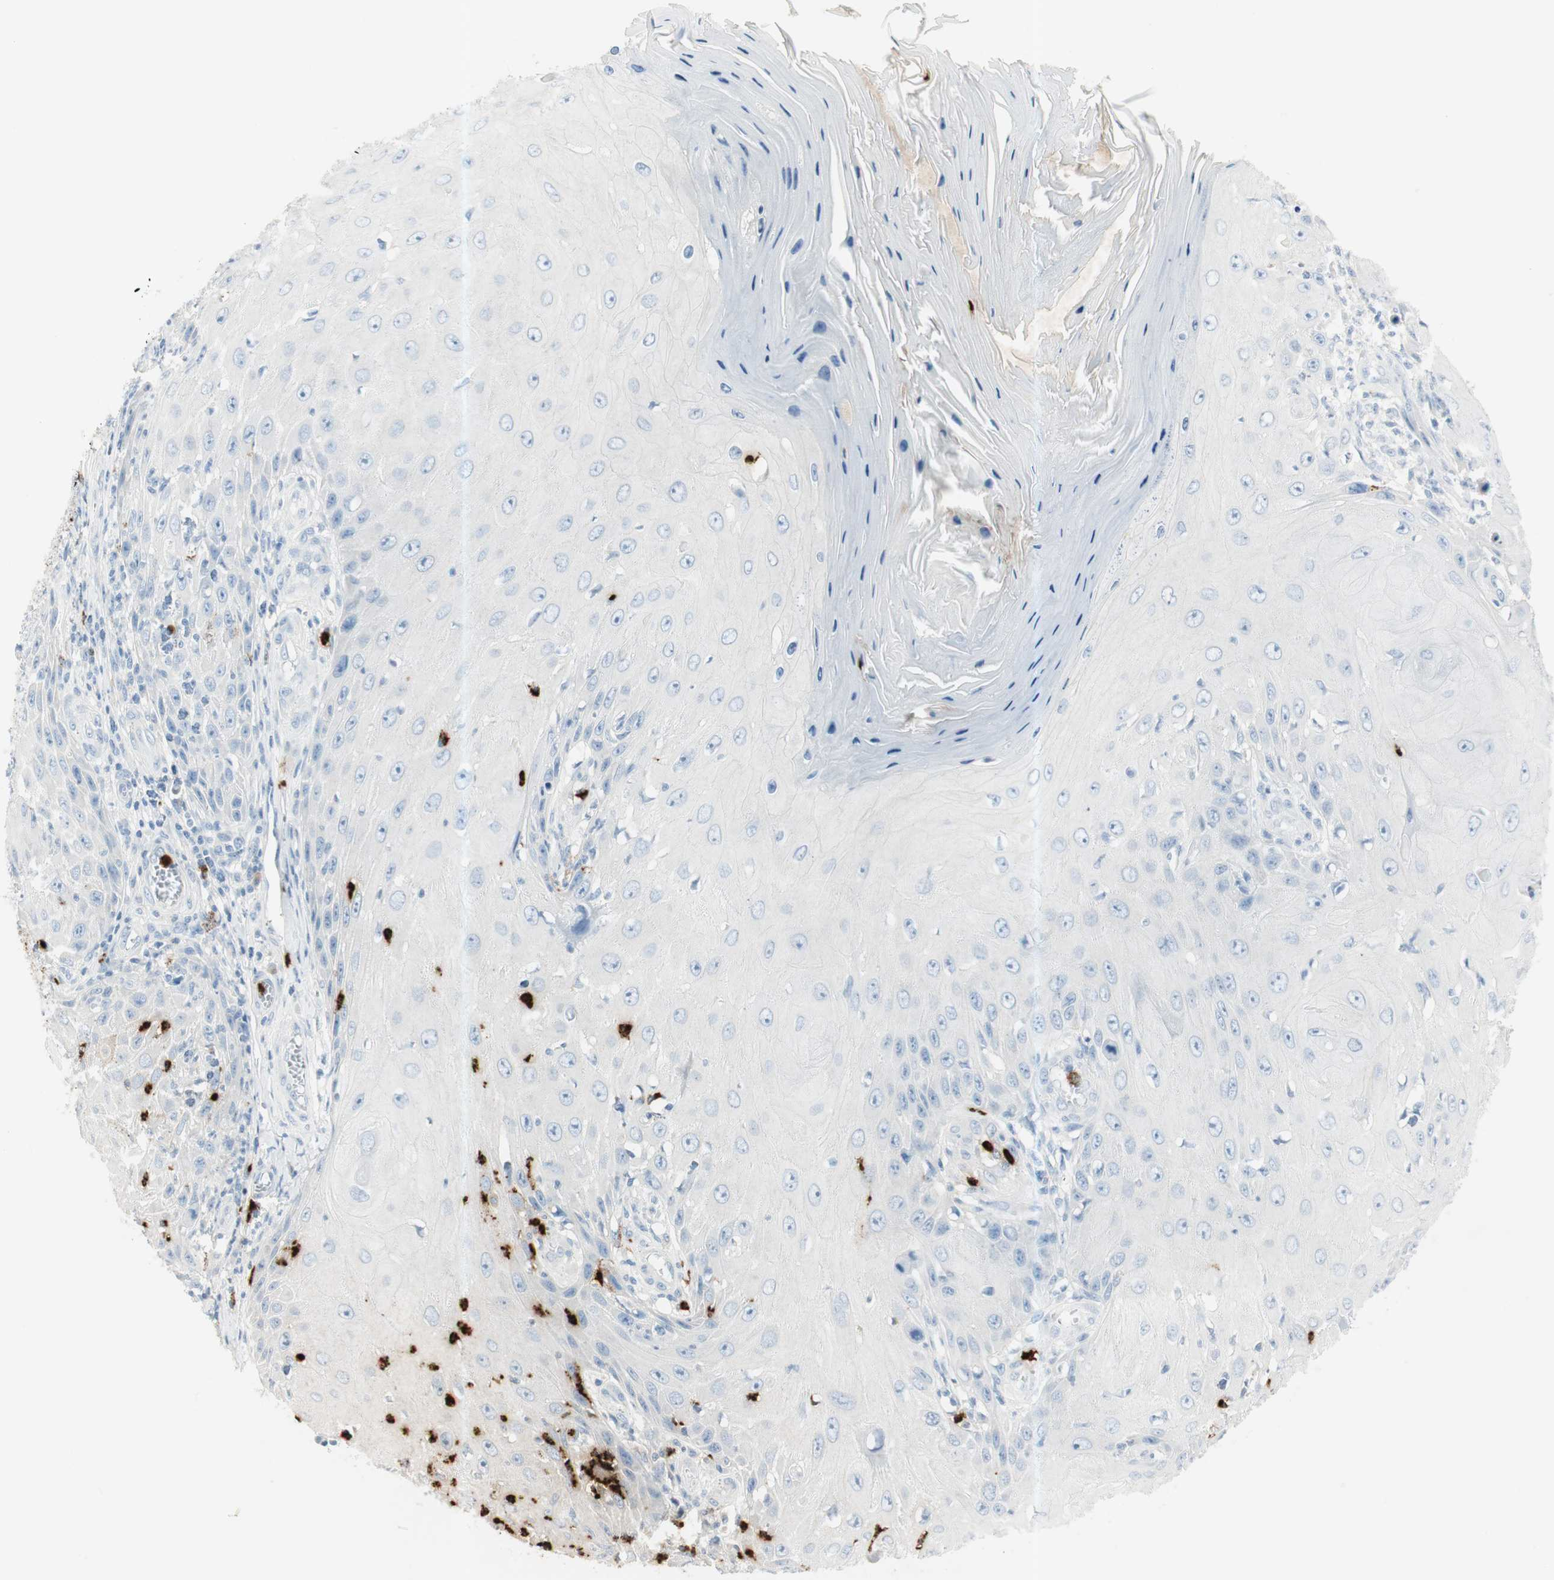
{"staining": {"intensity": "negative", "quantity": "none", "location": "none"}, "tissue": "skin cancer", "cell_type": "Tumor cells", "image_type": "cancer", "snomed": [{"axis": "morphology", "description": "Squamous cell carcinoma, NOS"}, {"axis": "topography", "description": "Skin"}], "caption": "IHC histopathology image of human skin squamous cell carcinoma stained for a protein (brown), which shows no staining in tumor cells.", "gene": "PRTN3", "patient": {"sex": "female", "age": 73}}